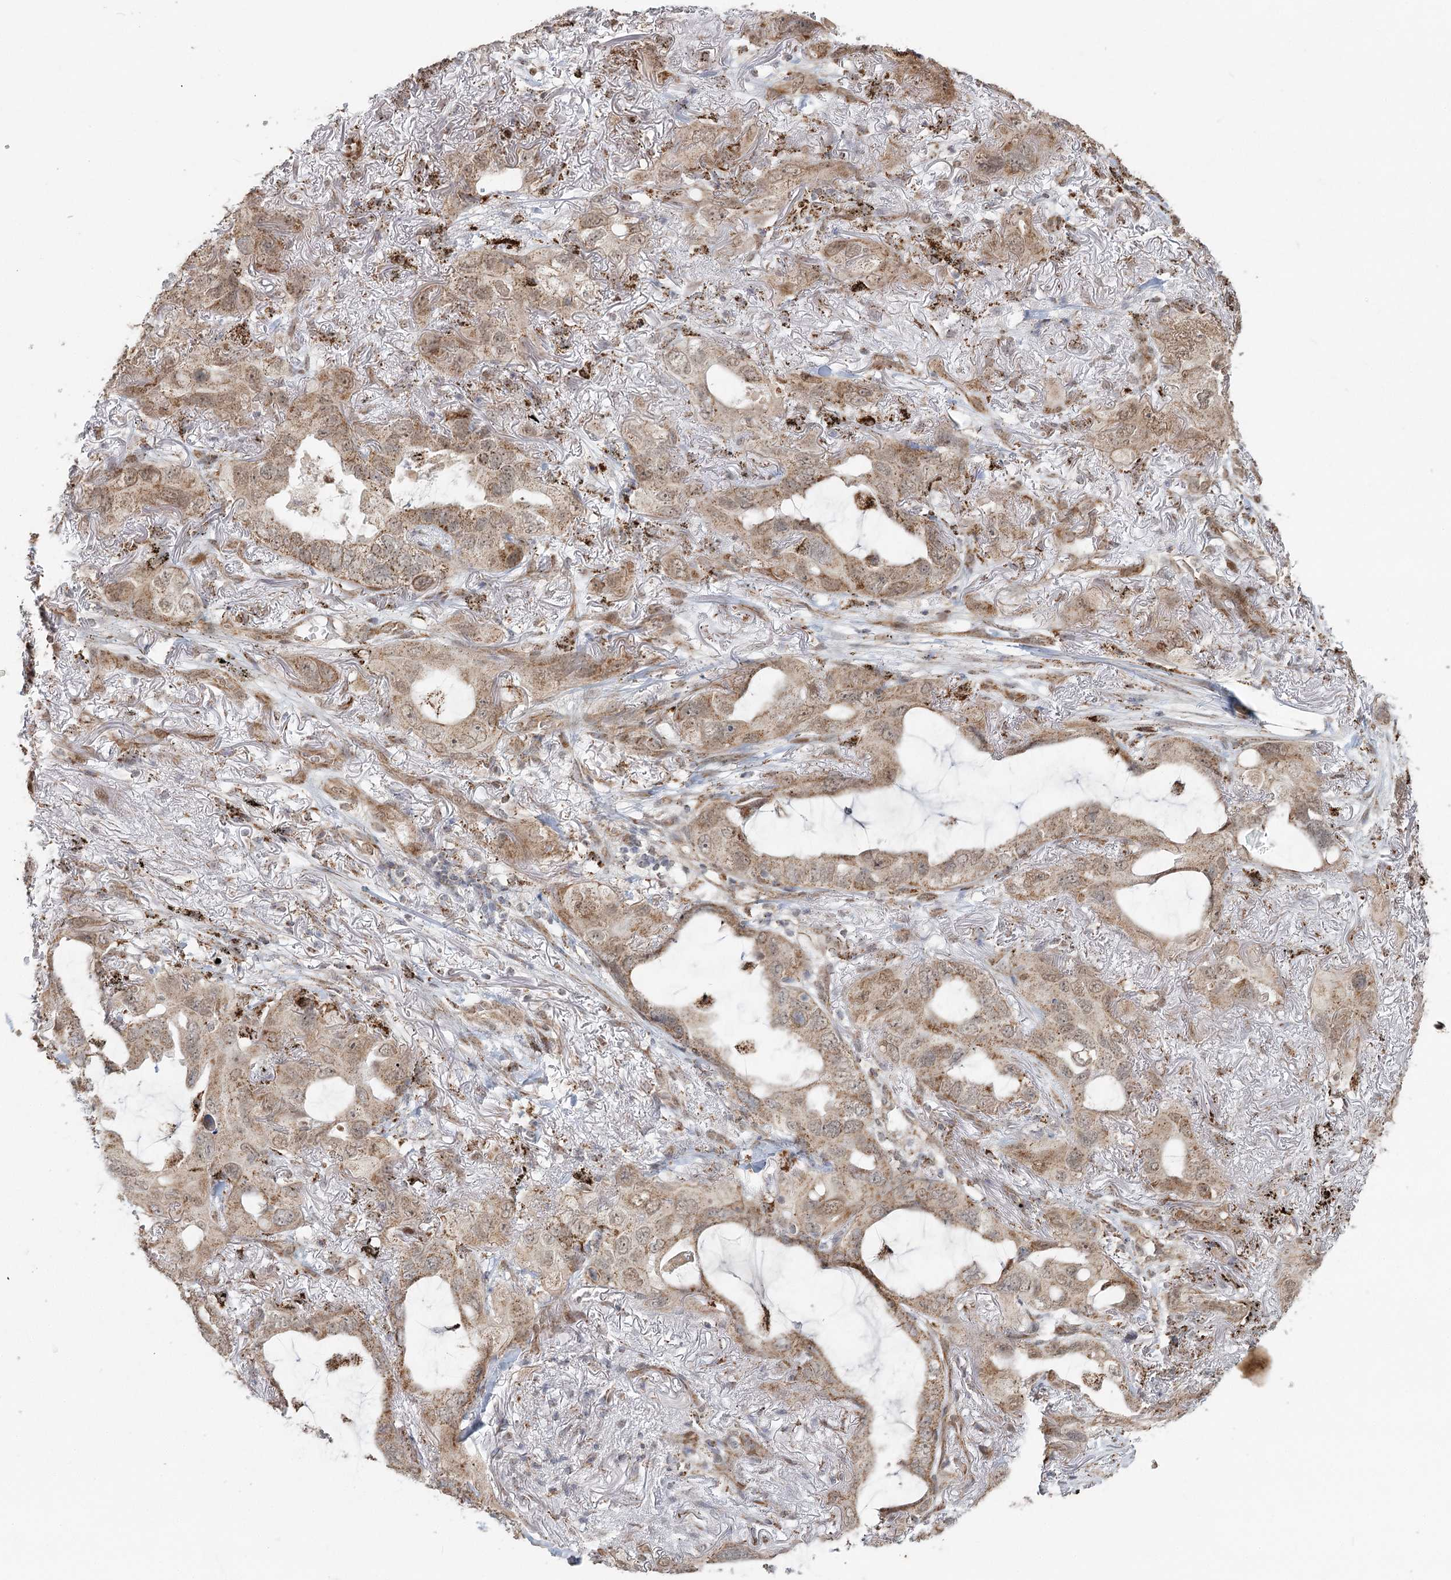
{"staining": {"intensity": "moderate", "quantity": ">75%", "location": "cytoplasmic/membranous"}, "tissue": "lung cancer", "cell_type": "Tumor cells", "image_type": "cancer", "snomed": [{"axis": "morphology", "description": "Squamous cell carcinoma, NOS"}, {"axis": "topography", "description": "Lung"}], "caption": "Immunohistochemical staining of lung squamous cell carcinoma reveals medium levels of moderate cytoplasmic/membranous staining in approximately >75% of tumor cells.", "gene": "LACTB", "patient": {"sex": "female", "age": 73}}